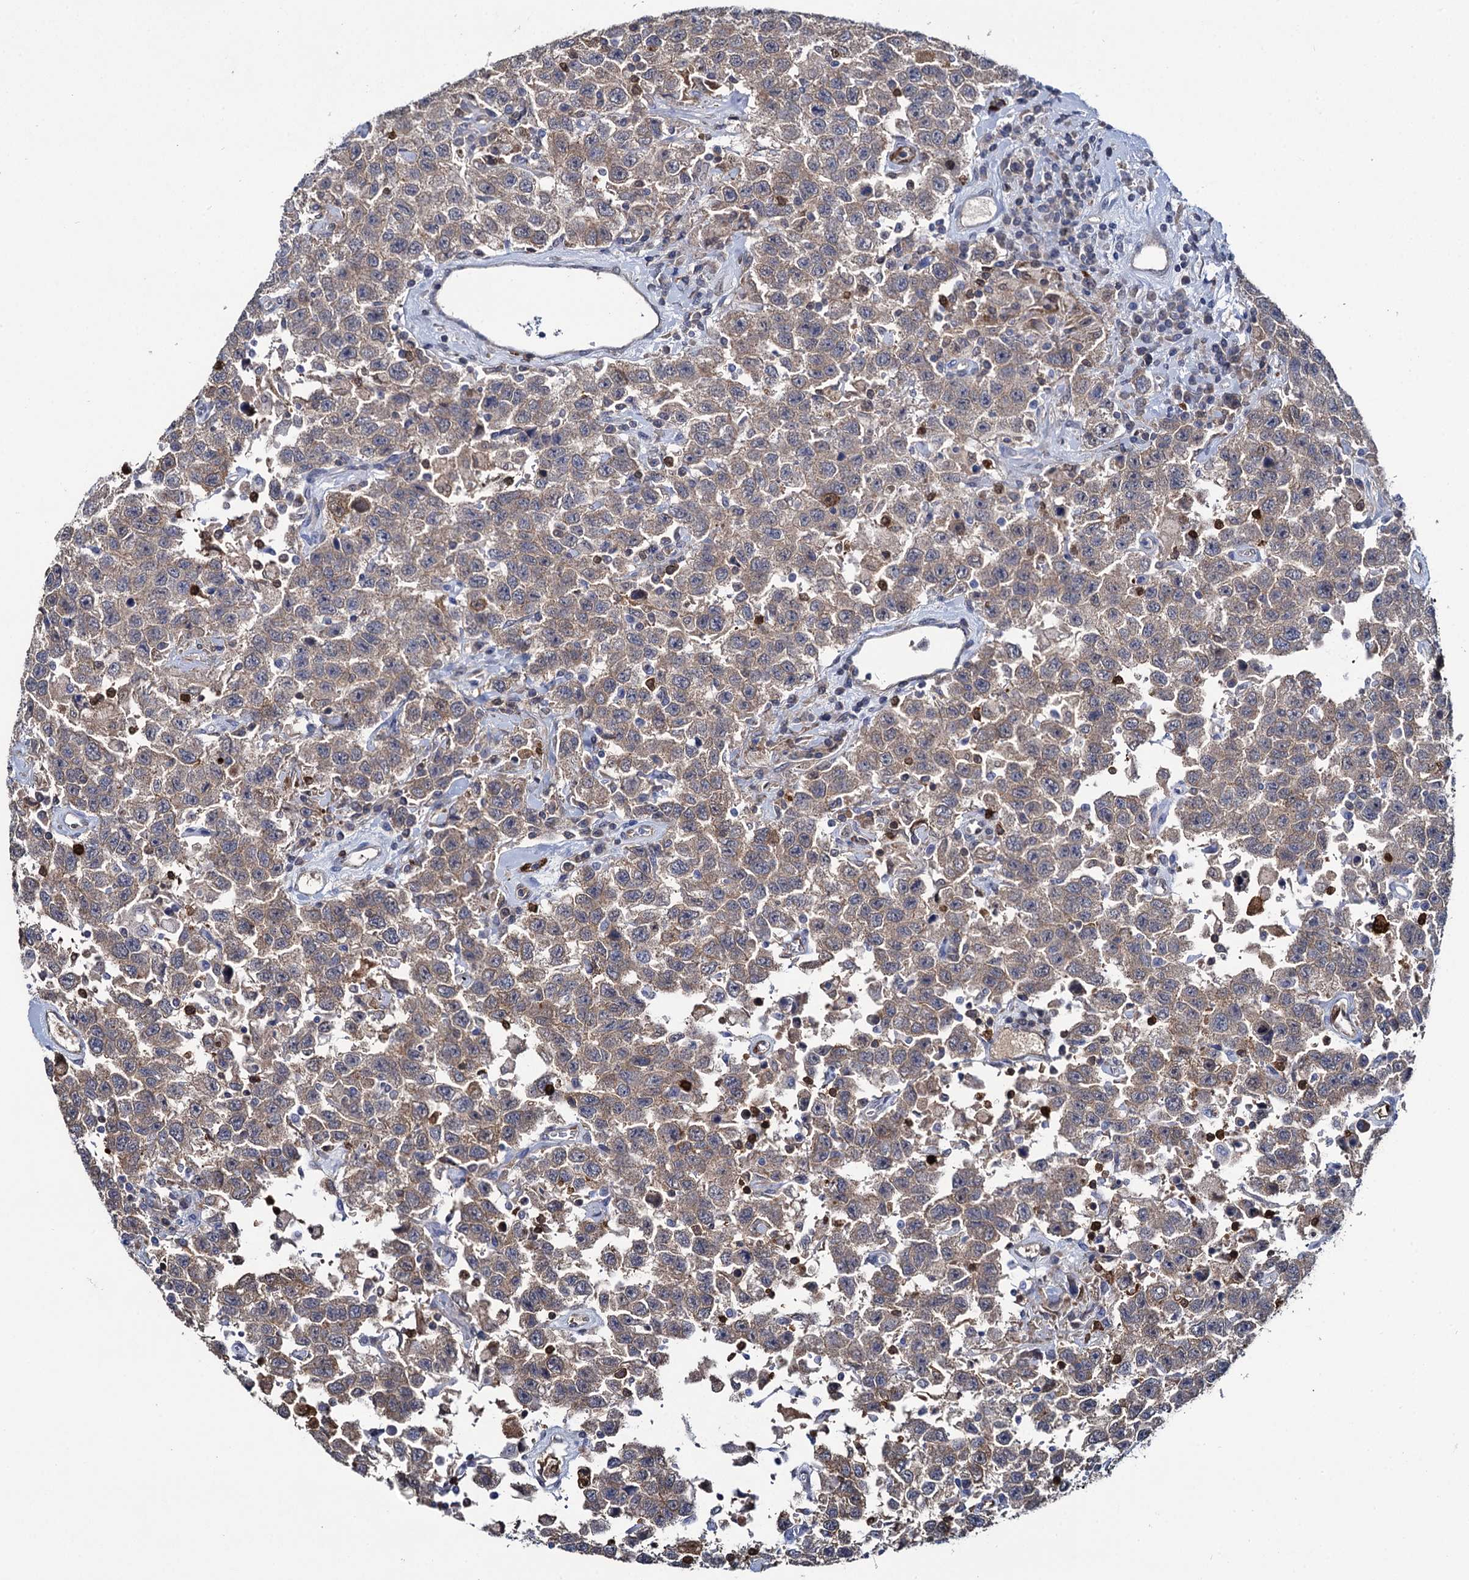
{"staining": {"intensity": "moderate", "quantity": ">75%", "location": "cytoplasmic/membranous"}, "tissue": "testis cancer", "cell_type": "Tumor cells", "image_type": "cancer", "snomed": [{"axis": "morphology", "description": "Seminoma, NOS"}, {"axis": "topography", "description": "Testis"}], "caption": "Testis cancer stained with a protein marker shows moderate staining in tumor cells.", "gene": "FABP5", "patient": {"sex": "male", "age": 41}}